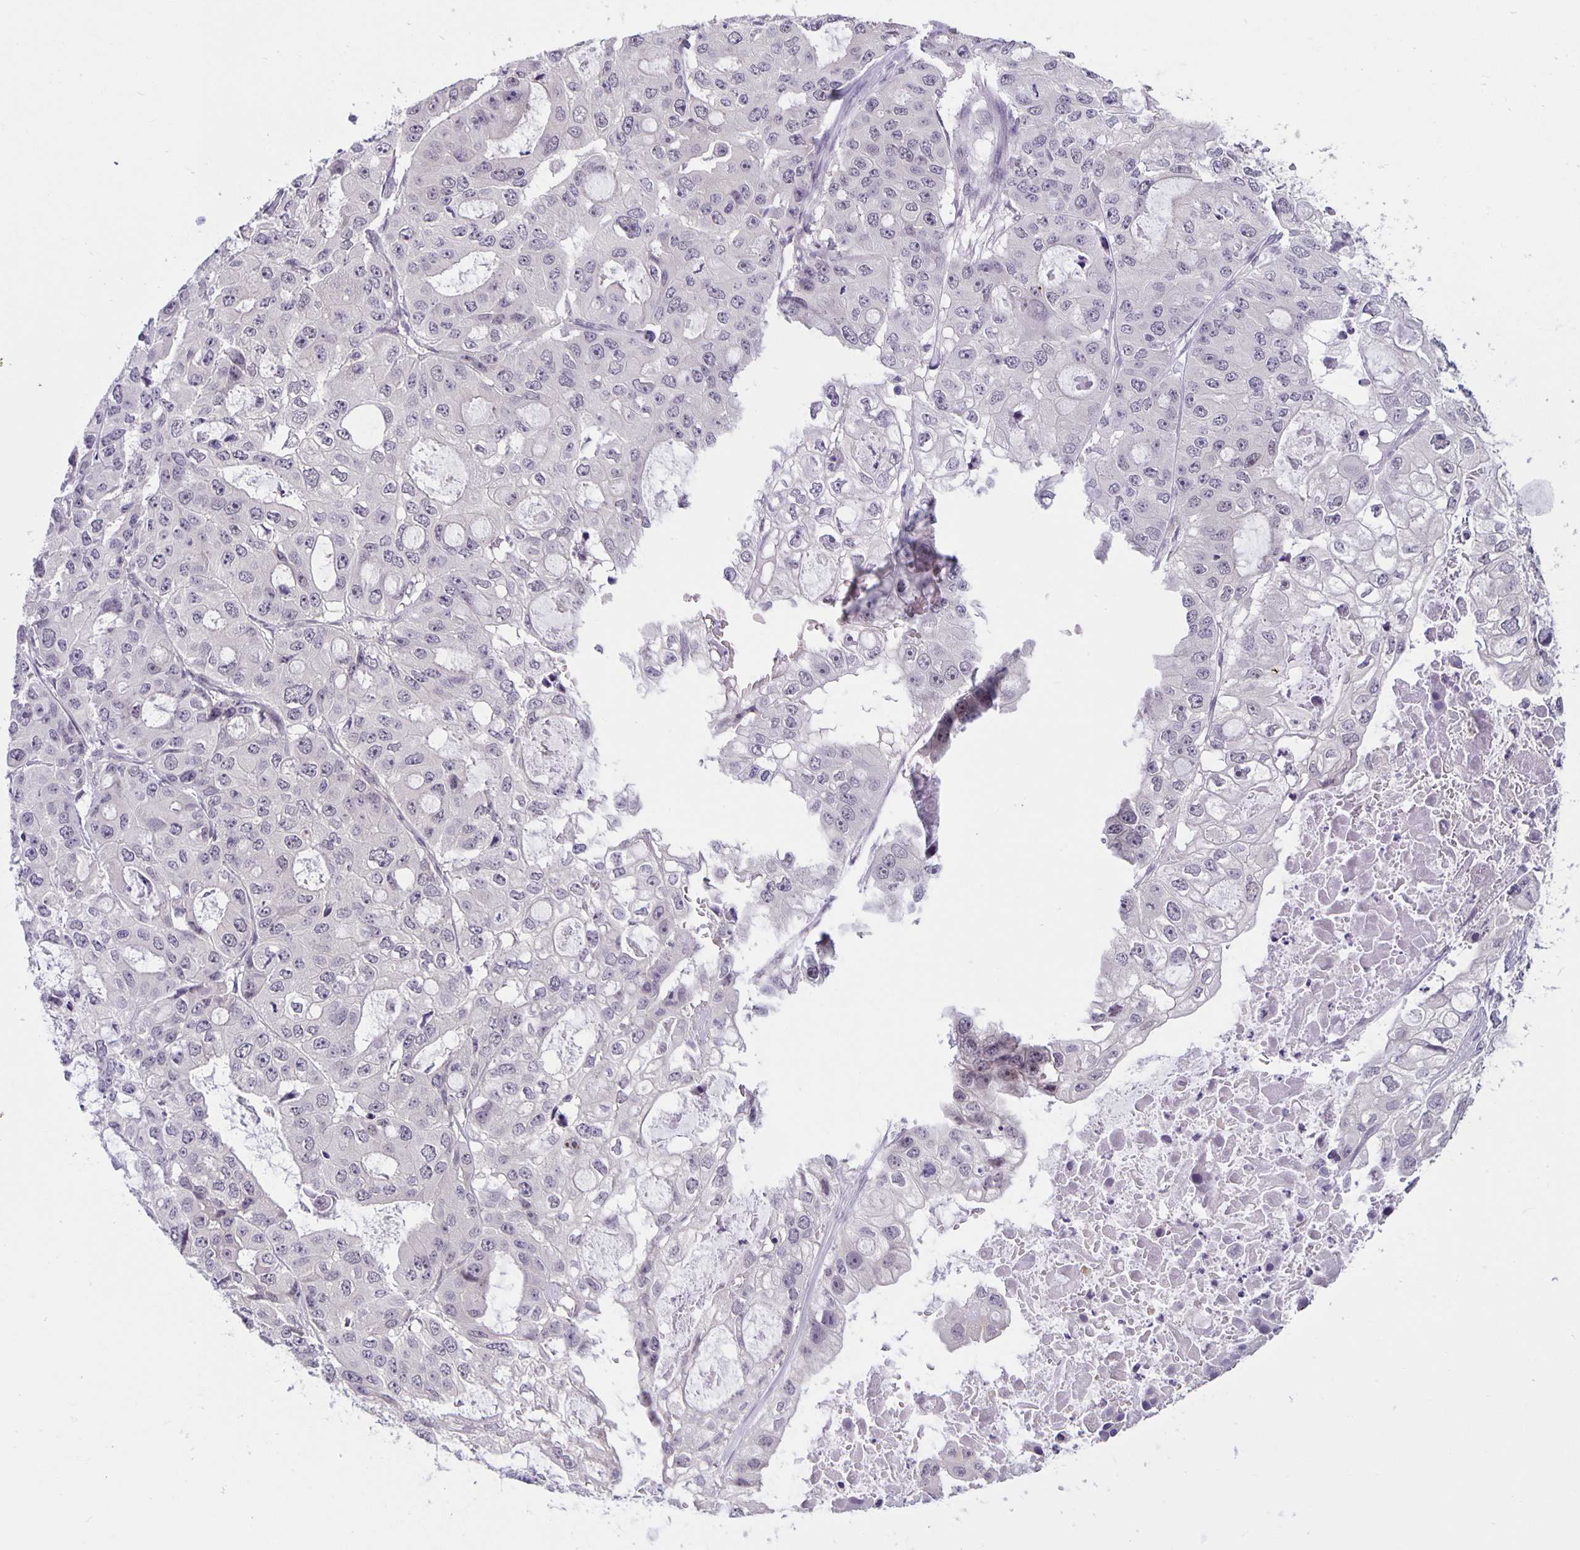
{"staining": {"intensity": "negative", "quantity": "none", "location": "none"}, "tissue": "ovarian cancer", "cell_type": "Tumor cells", "image_type": "cancer", "snomed": [{"axis": "morphology", "description": "Cystadenocarcinoma, serous, NOS"}, {"axis": "topography", "description": "Ovary"}], "caption": "A histopathology image of ovarian cancer (serous cystadenocarcinoma) stained for a protein demonstrates no brown staining in tumor cells.", "gene": "ARVCF", "patient": {"sex": "female", "age": 56}}